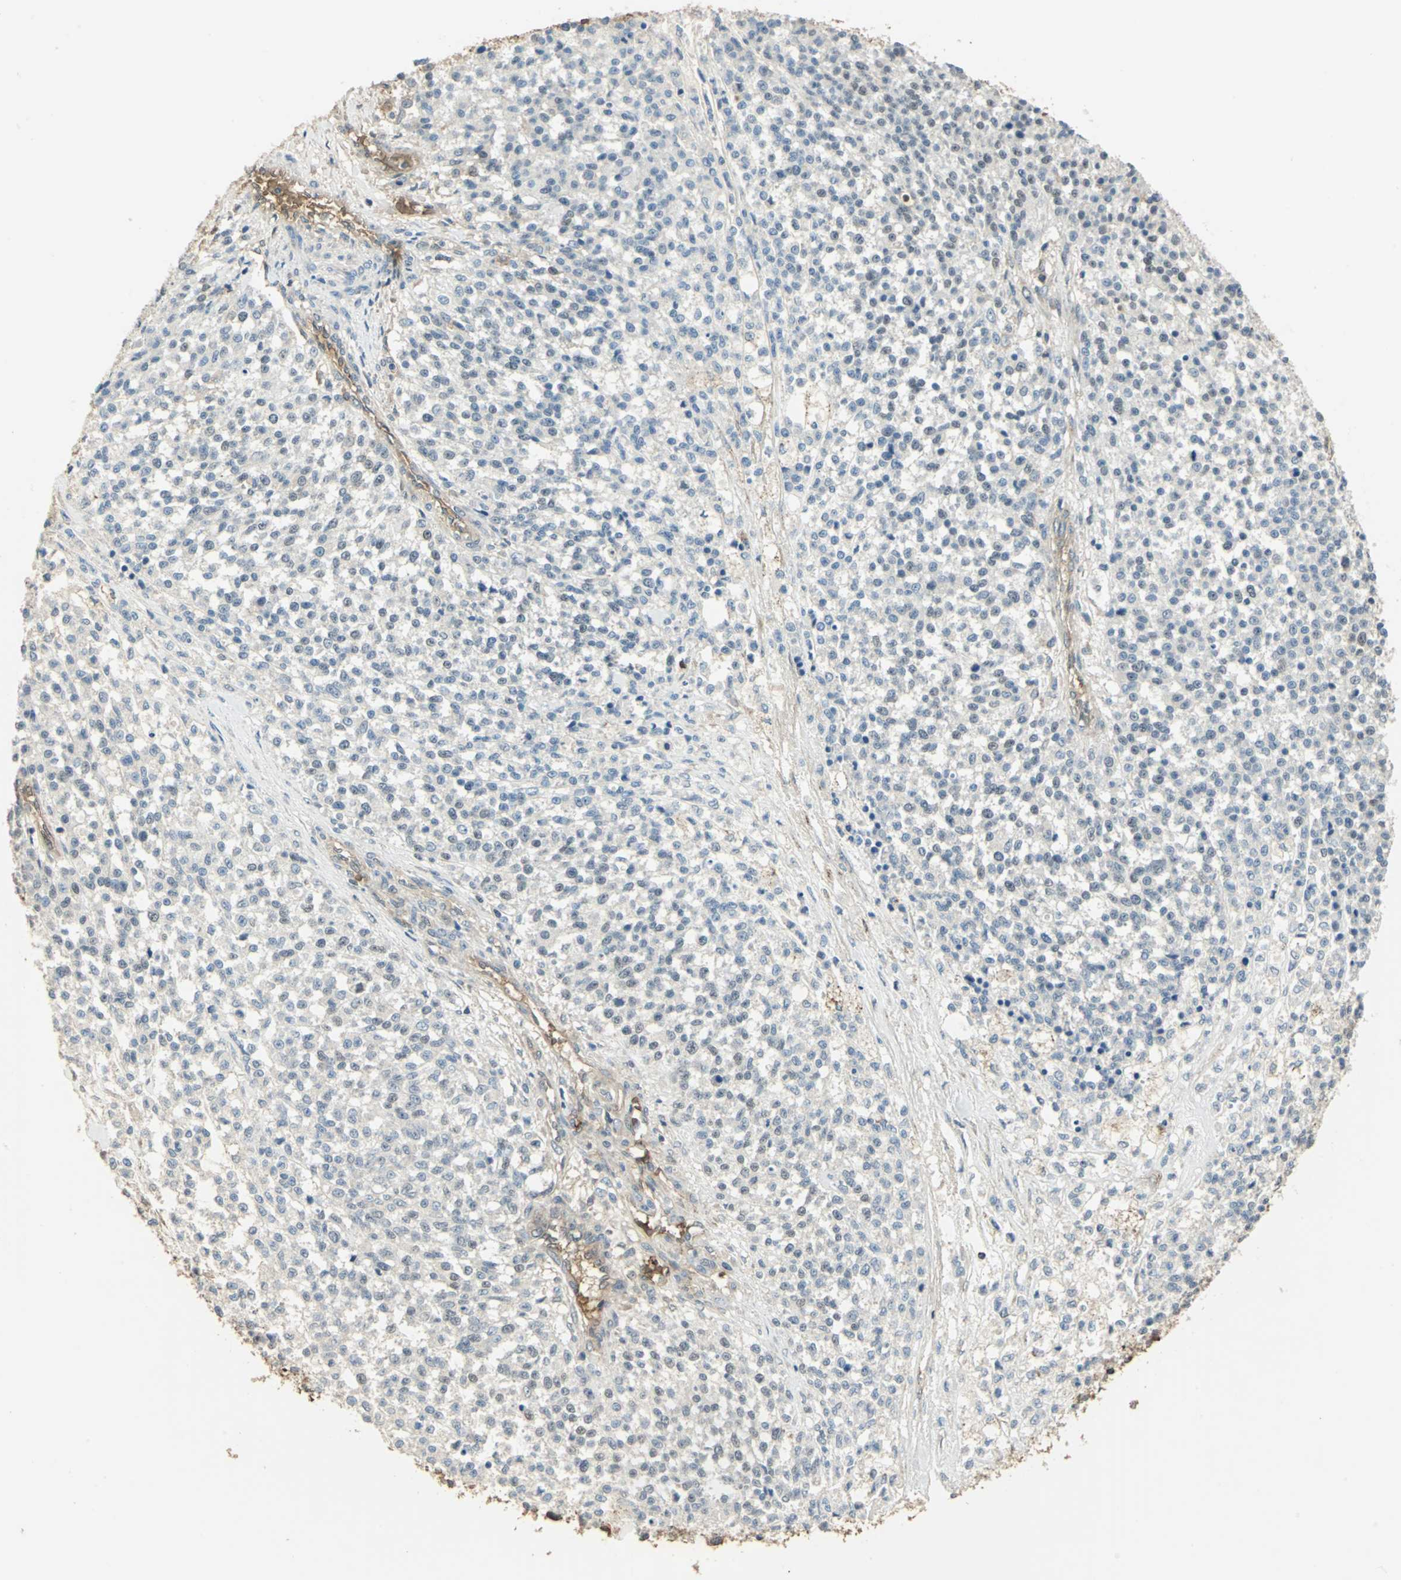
{"staining": {"intensity": "negative", "quantity": "none", "location": "none"}, "tissue": "testis cancer", "cell_type": "Tumor cells", "image_type": "cancer", "snomed": [{"axis": "morphology", "description": "Seminoma, NOS"}, {"axis": "topography", "description": "Testis"}], "caption": "Protein analysis of testis cancer (seminoma) shows no significant expression in tumor cells.", "gene": "DDAH1", "patient": {"sex": "male", "age": 59}}